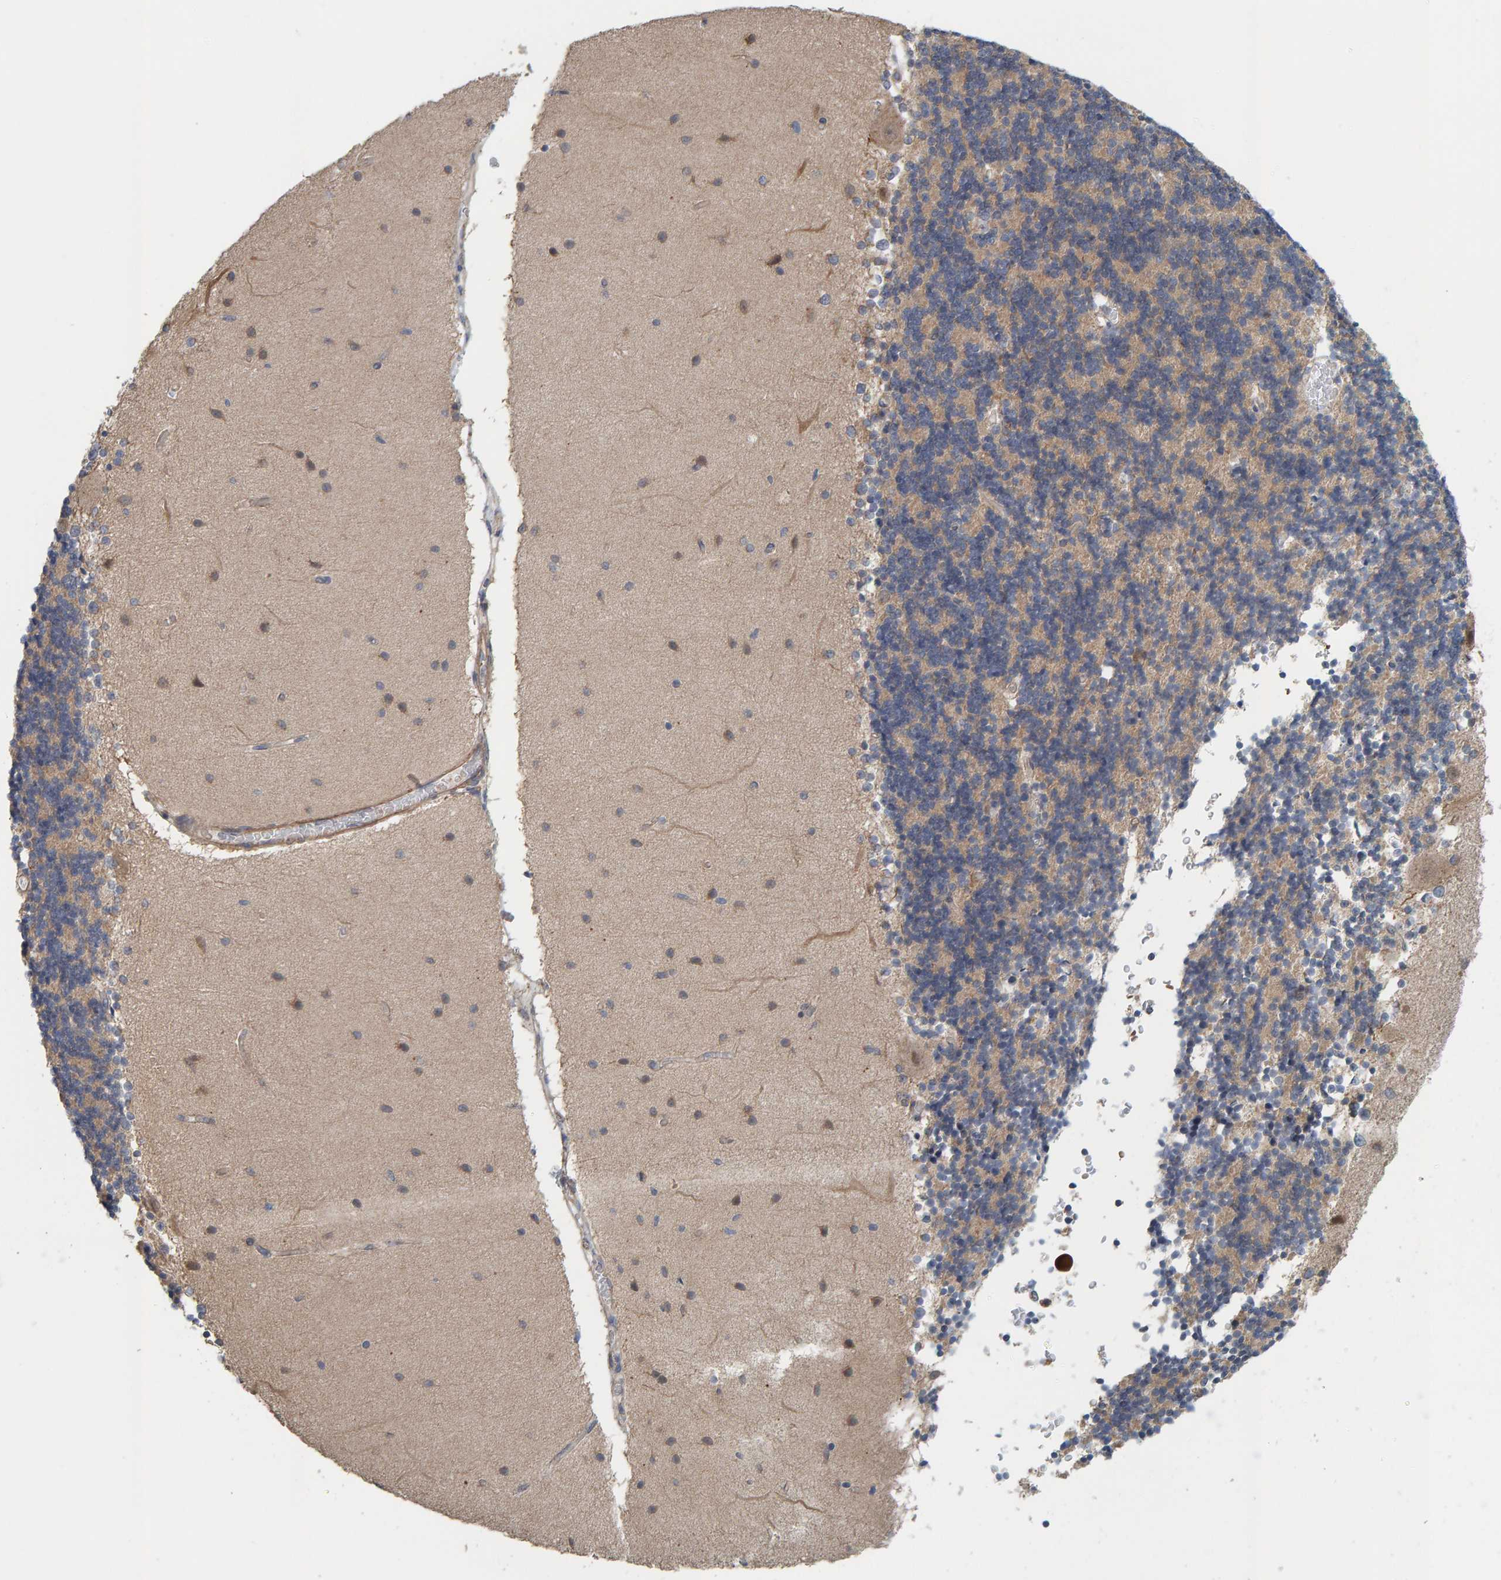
{"staining": {"intensity": "moderate", "quantity": "25%-75%", "location": "cytoplasmic/membranous"}, "tissue": "cerebellum", "cell_type": "Cells in granular layer", "image_type": "normal", "snomed": [{"axis": "morphology", "description": "Normal tissue, NOS"}, {"axis": "topography", "description": "Cerebellum"}], "caption": "Cerebellum stained with DAB (3,3'-diaminobenzidine) IHC reveals medium levels of moderate cytoplasmic/membranous staining in approximately 25%-75% of cells in granular layer. (IHC, brightfield microscopy, high magnification).", "gene": "UBAP1", "patient": {"sex": "female", "age": 54}}